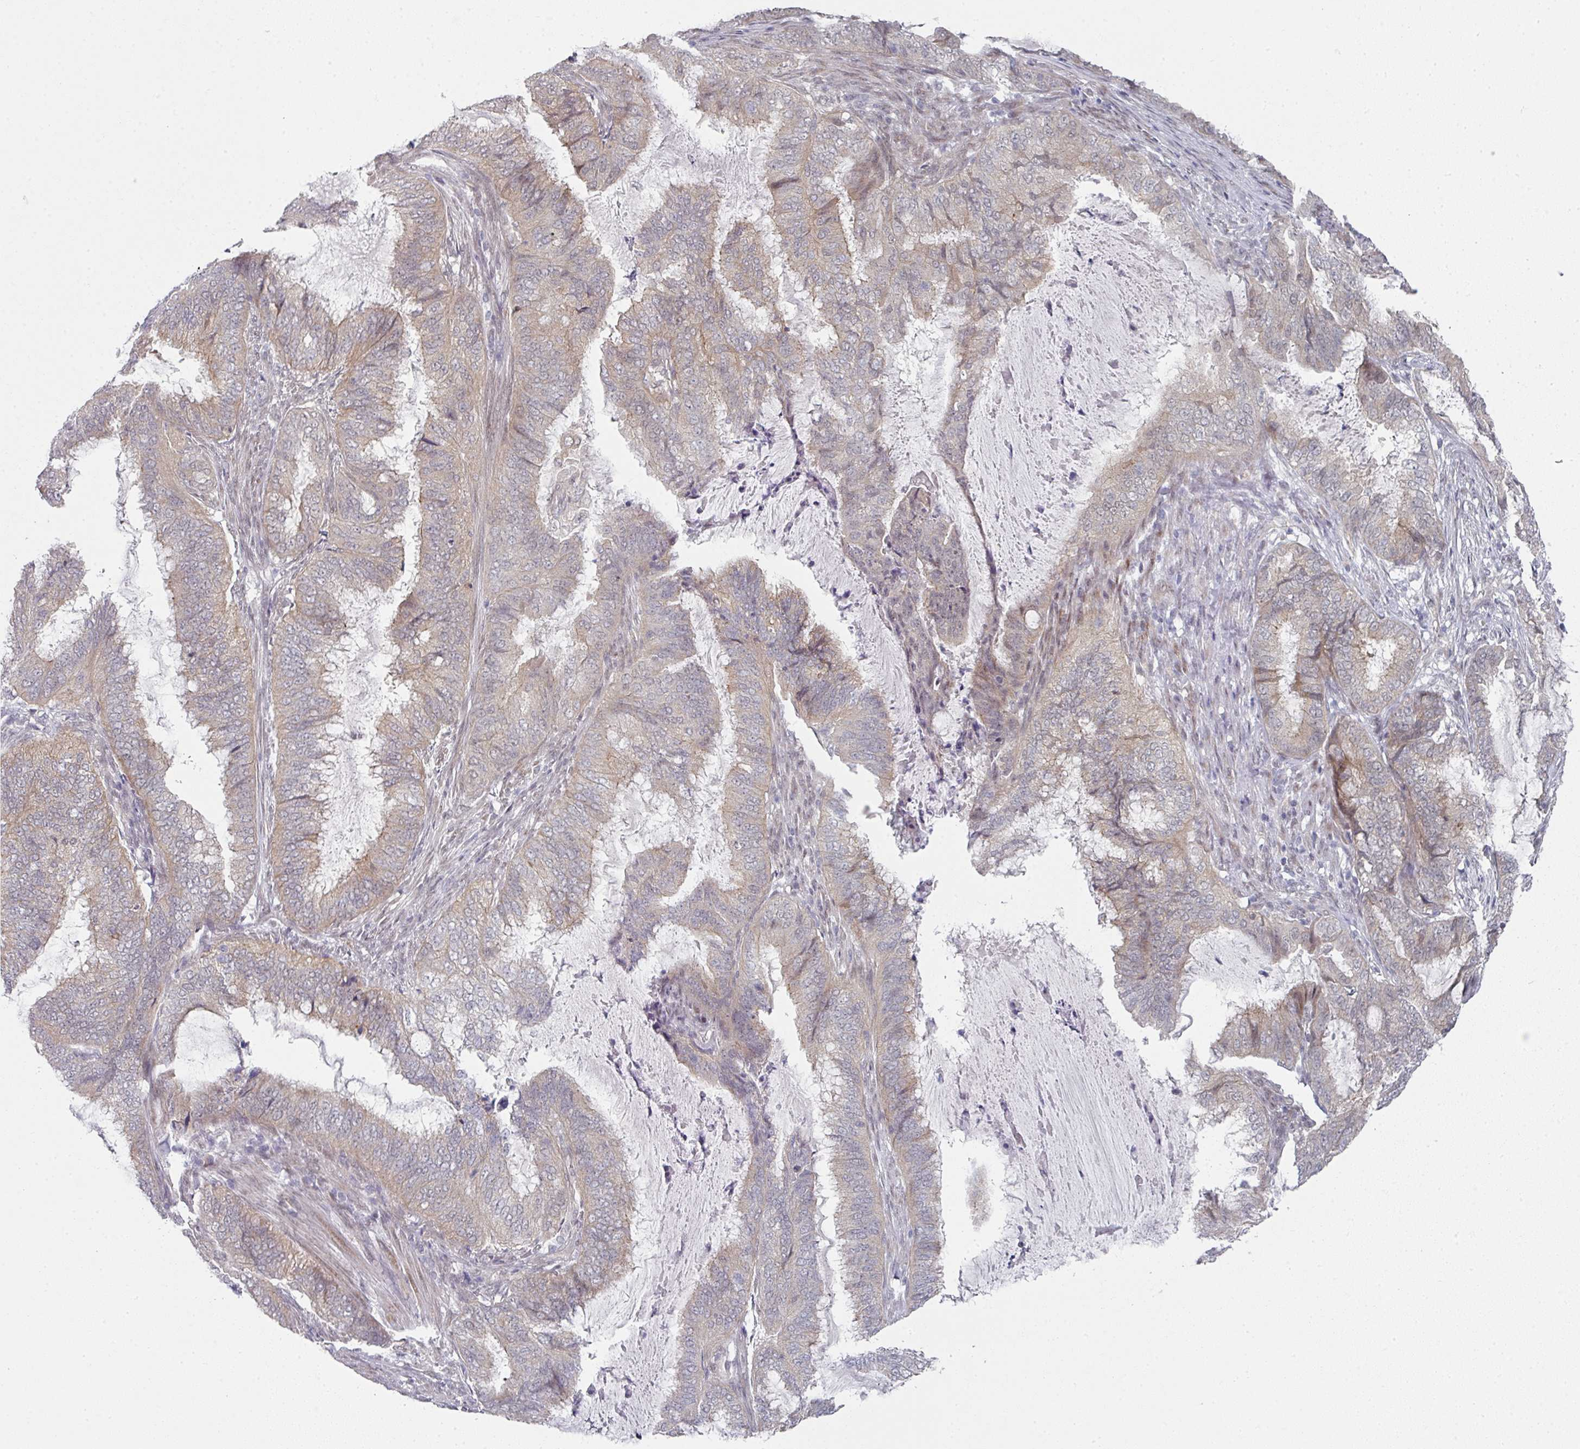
{"staining": {"intensity": "weak", "quantity": "<25%", "location": "cytoplasmic/membranous"}, "tissue": "endometrial cancer", "cell_type": "Tumor cells", "image_type": "cancer", "snomed": [{"axis": "morphology", "description": "Adenocarcinoma, NOS"}, {"axis": "topography", "description": "Endometrium"}], "caption": "An immunohistochemistry histopathology image of endometrial adenocarcinoma is shown. There is no staining in tumor cells of endometrial adenocarcinoma.", "gene": "TMCC1", "patient": {"sex": "female", "age": 51}}